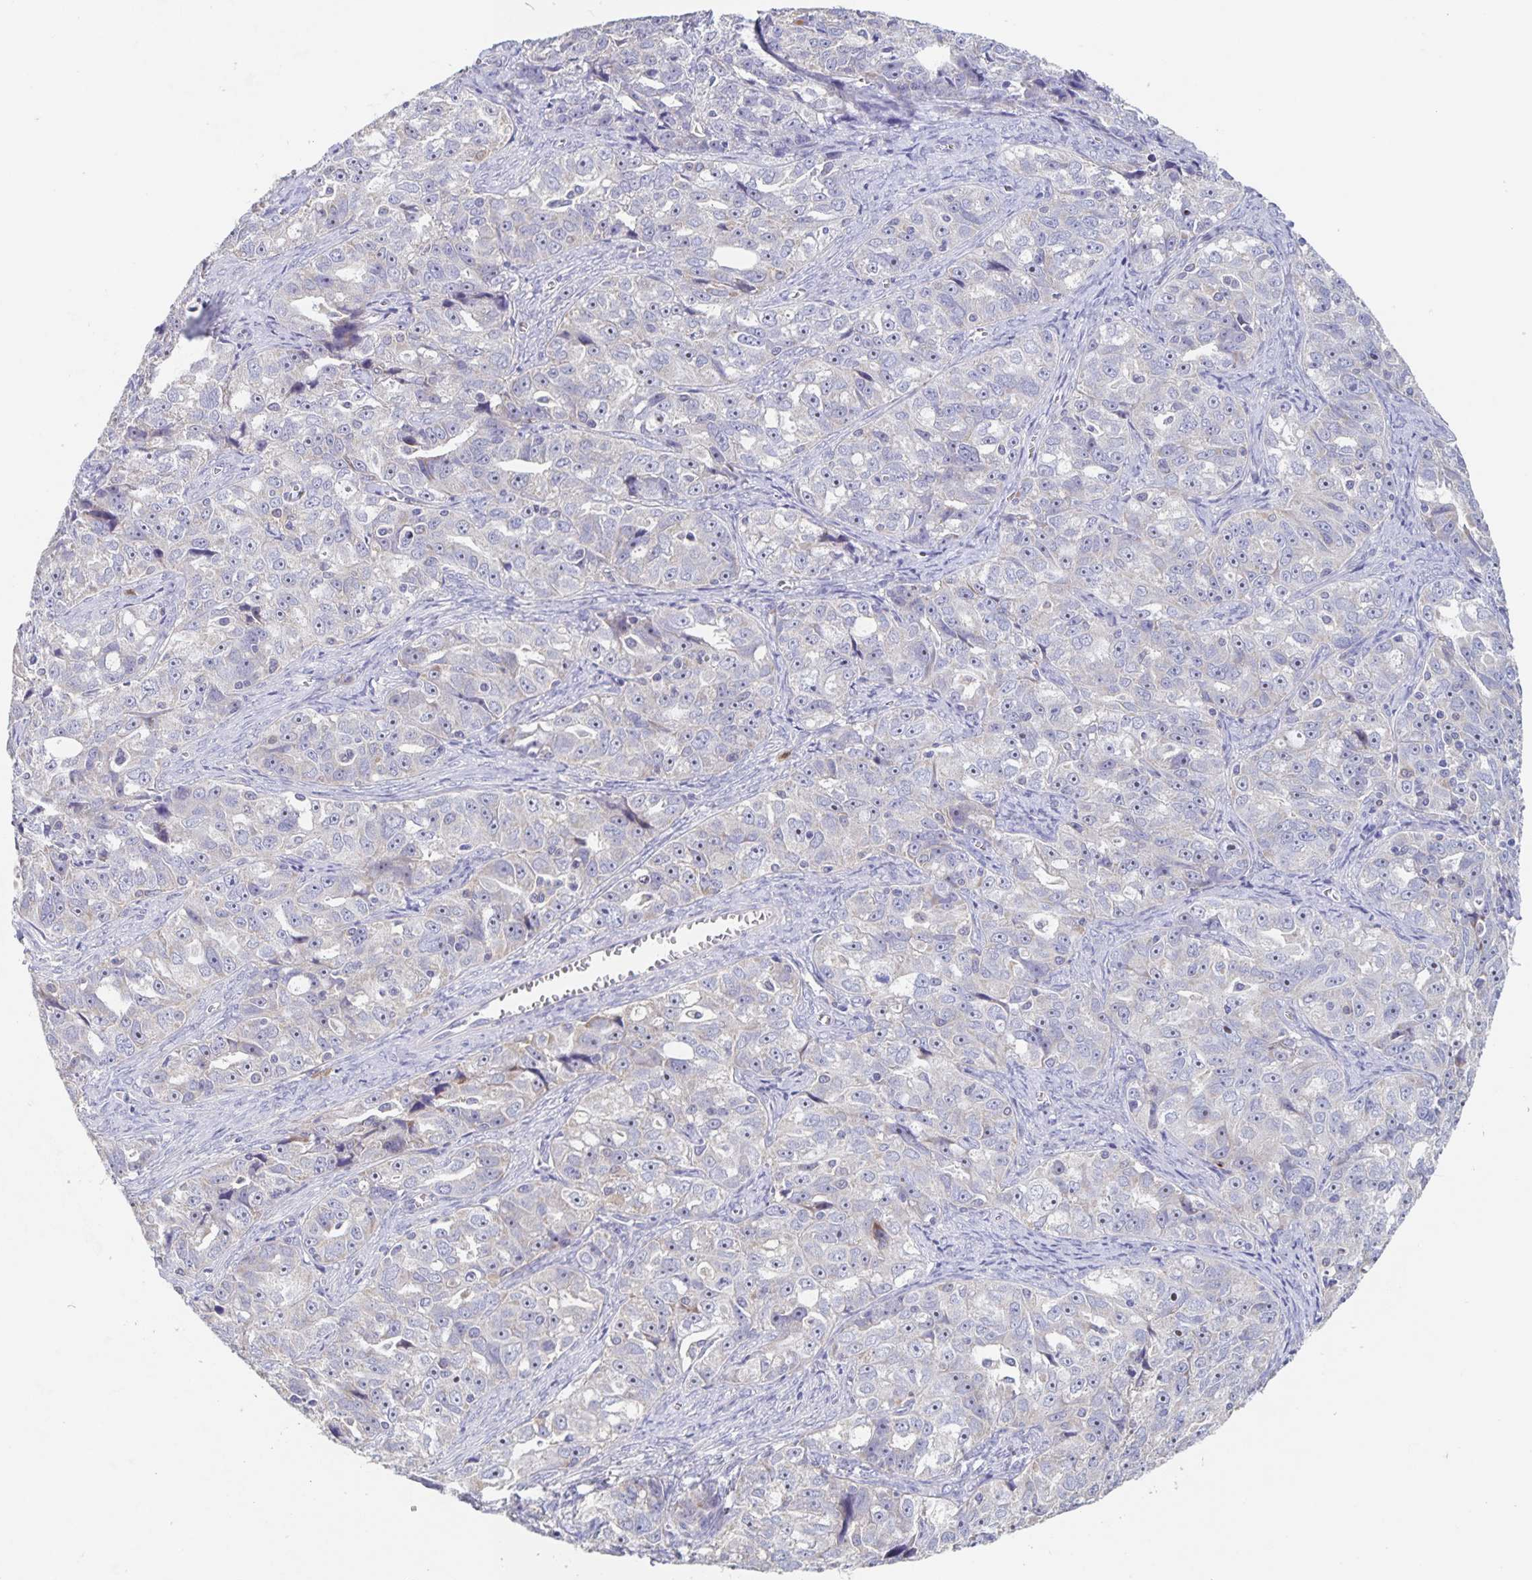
{"staining": {"intensity": "negative", "quantity": "none", "location": "none"}, "tissue": "ovarian cancer", "cell_type": "Tumor cells", "image_type": "cancer", "snomed": [{"axis": "morphology", "description": "Cystadenocarcinoma, serous, NOS"}, {"axis": "topography", "description": "Ovary"}], "caption": "A high-resolution micrograph shows immunohistochemistry staining of ovarian serous cystadenocarcinoma, which demonstrates no significant expression in tumor cells.", "gene": "CDC42BPG", "patient": {"sex": "female", "age": 51}}